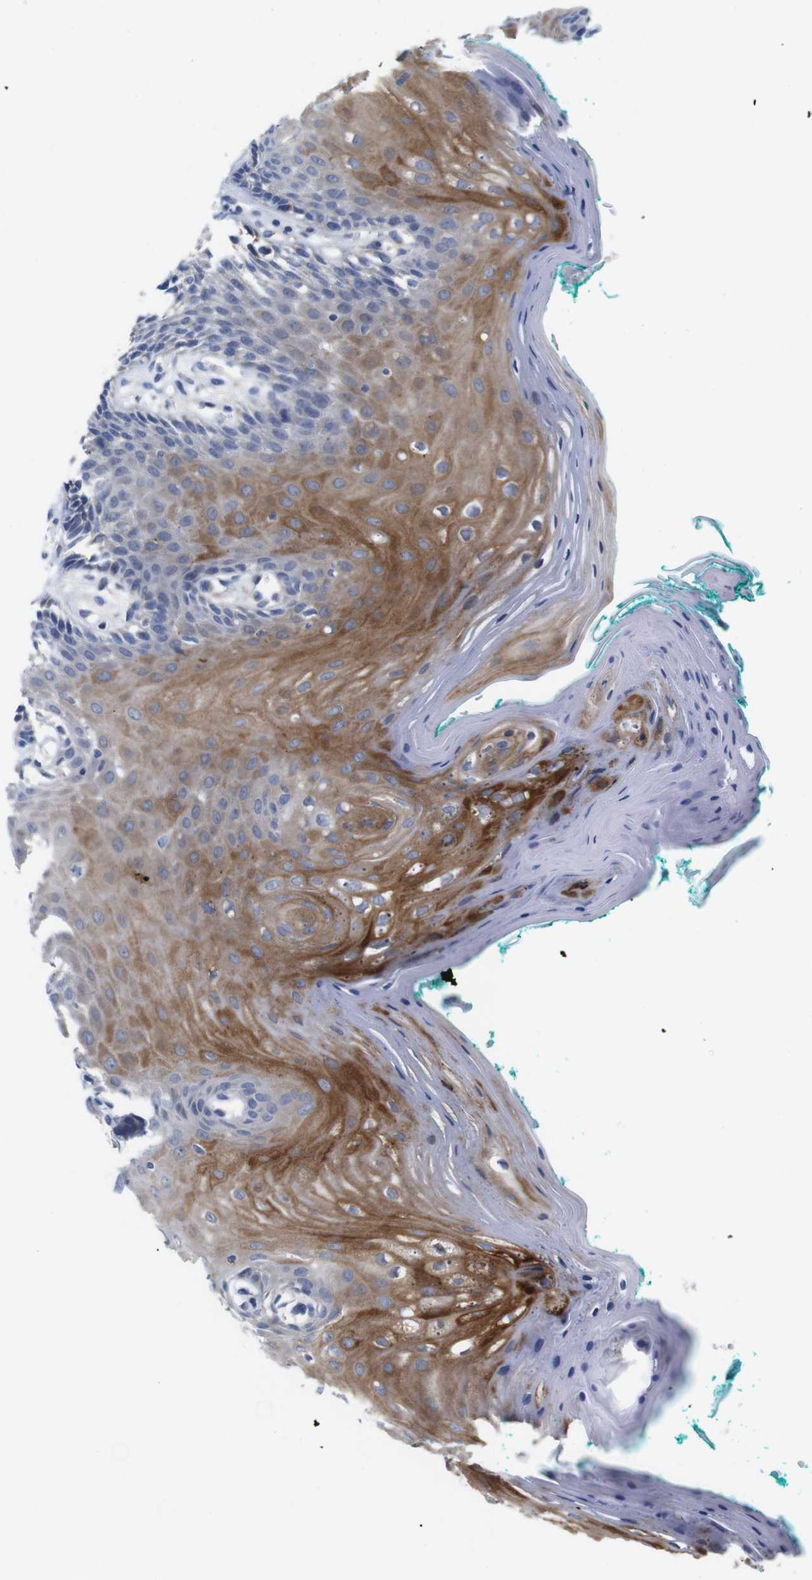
{"staining": {"intensity": "moderate", "quantity": "25%-75%", "location": "cytoplasmic/membranous"}, "tissue": "oral mucosa", "cell_type": "Squamous epithelial cells", "image_type": "normal", "snomed": [{"axis": "morphology", "description": "Normal tissue, NOS"}, {"axis": "topography", "description": "Skeletal muscle"}, {"axis": "topography", "description": "Oral tissue"}, {"axis": "topography", "description": "Peripheral nerve tissue"}], "caption": "About 25%-75% of squamous epithelial cells in unremarkable human oral mucosa display moderate cytoplasmic/membranous protein positivity as visualized by brown immunohistochemical staining.", "gene": "LRRC55", "patient": {"sex": "female", "age": 84}}